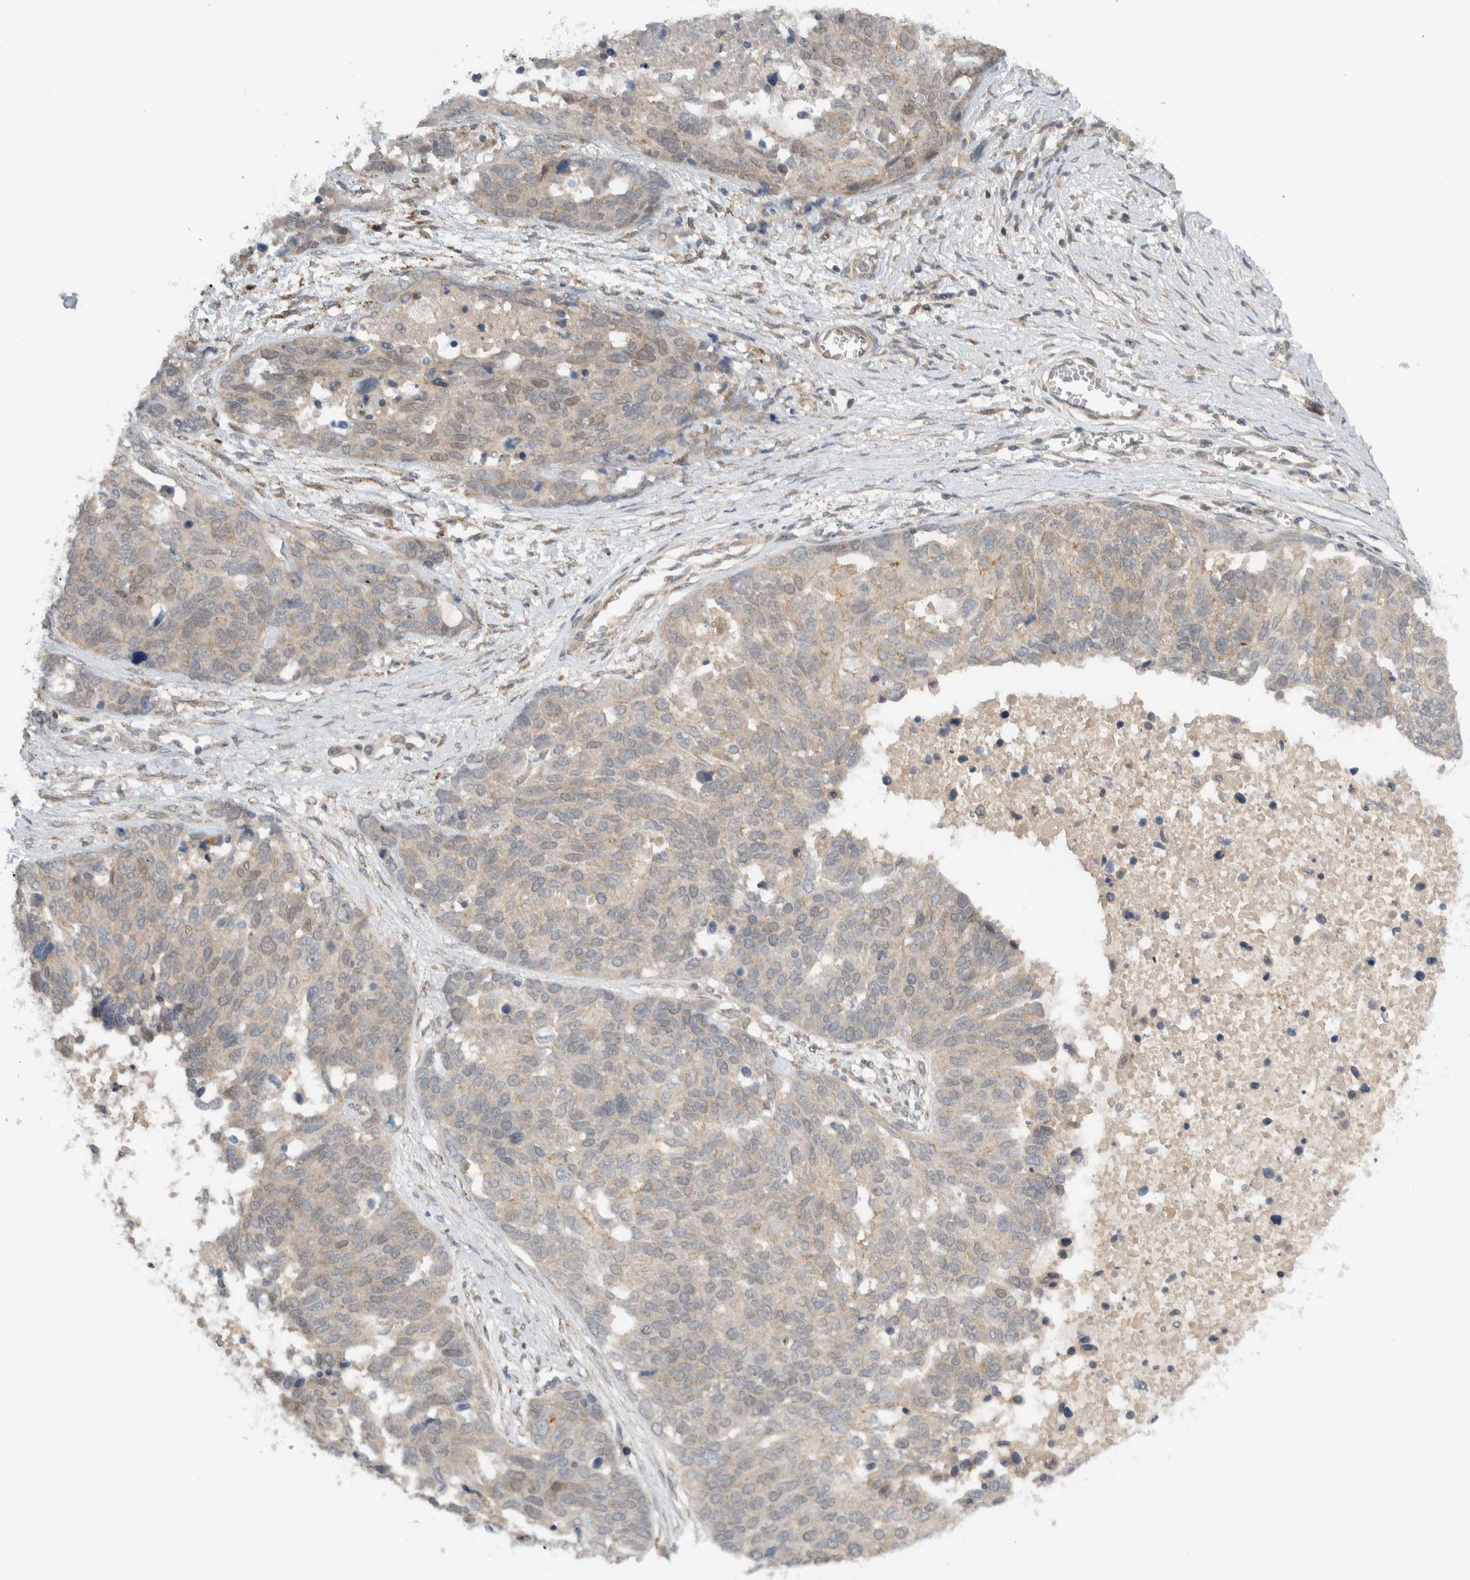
{"staining": {"intensity": "weak", "quantity": ">75%", "location": "cytoplasmic/membranous"}, "tissue": "ovarian cancer", "cell_type": "Tumor cells", "image_type": "cancer", "snomed": [{"axis": "morphology", "description": "Cystadenocarcinoma, serous, NOS"}, {"axis": "topography", "description": "Ovary"}], "caption": "An IHC histopathology image of neoplastic tissue is shown. Protein staining in brown highlights weak cytoplasmic/membranous positivity in serous cystadenocarcinoma (ovarian) within tumor cells. Nuclei are stained in blue.", "gene": "MPRIP", "patient": {"sex": "female", "age": 44}}